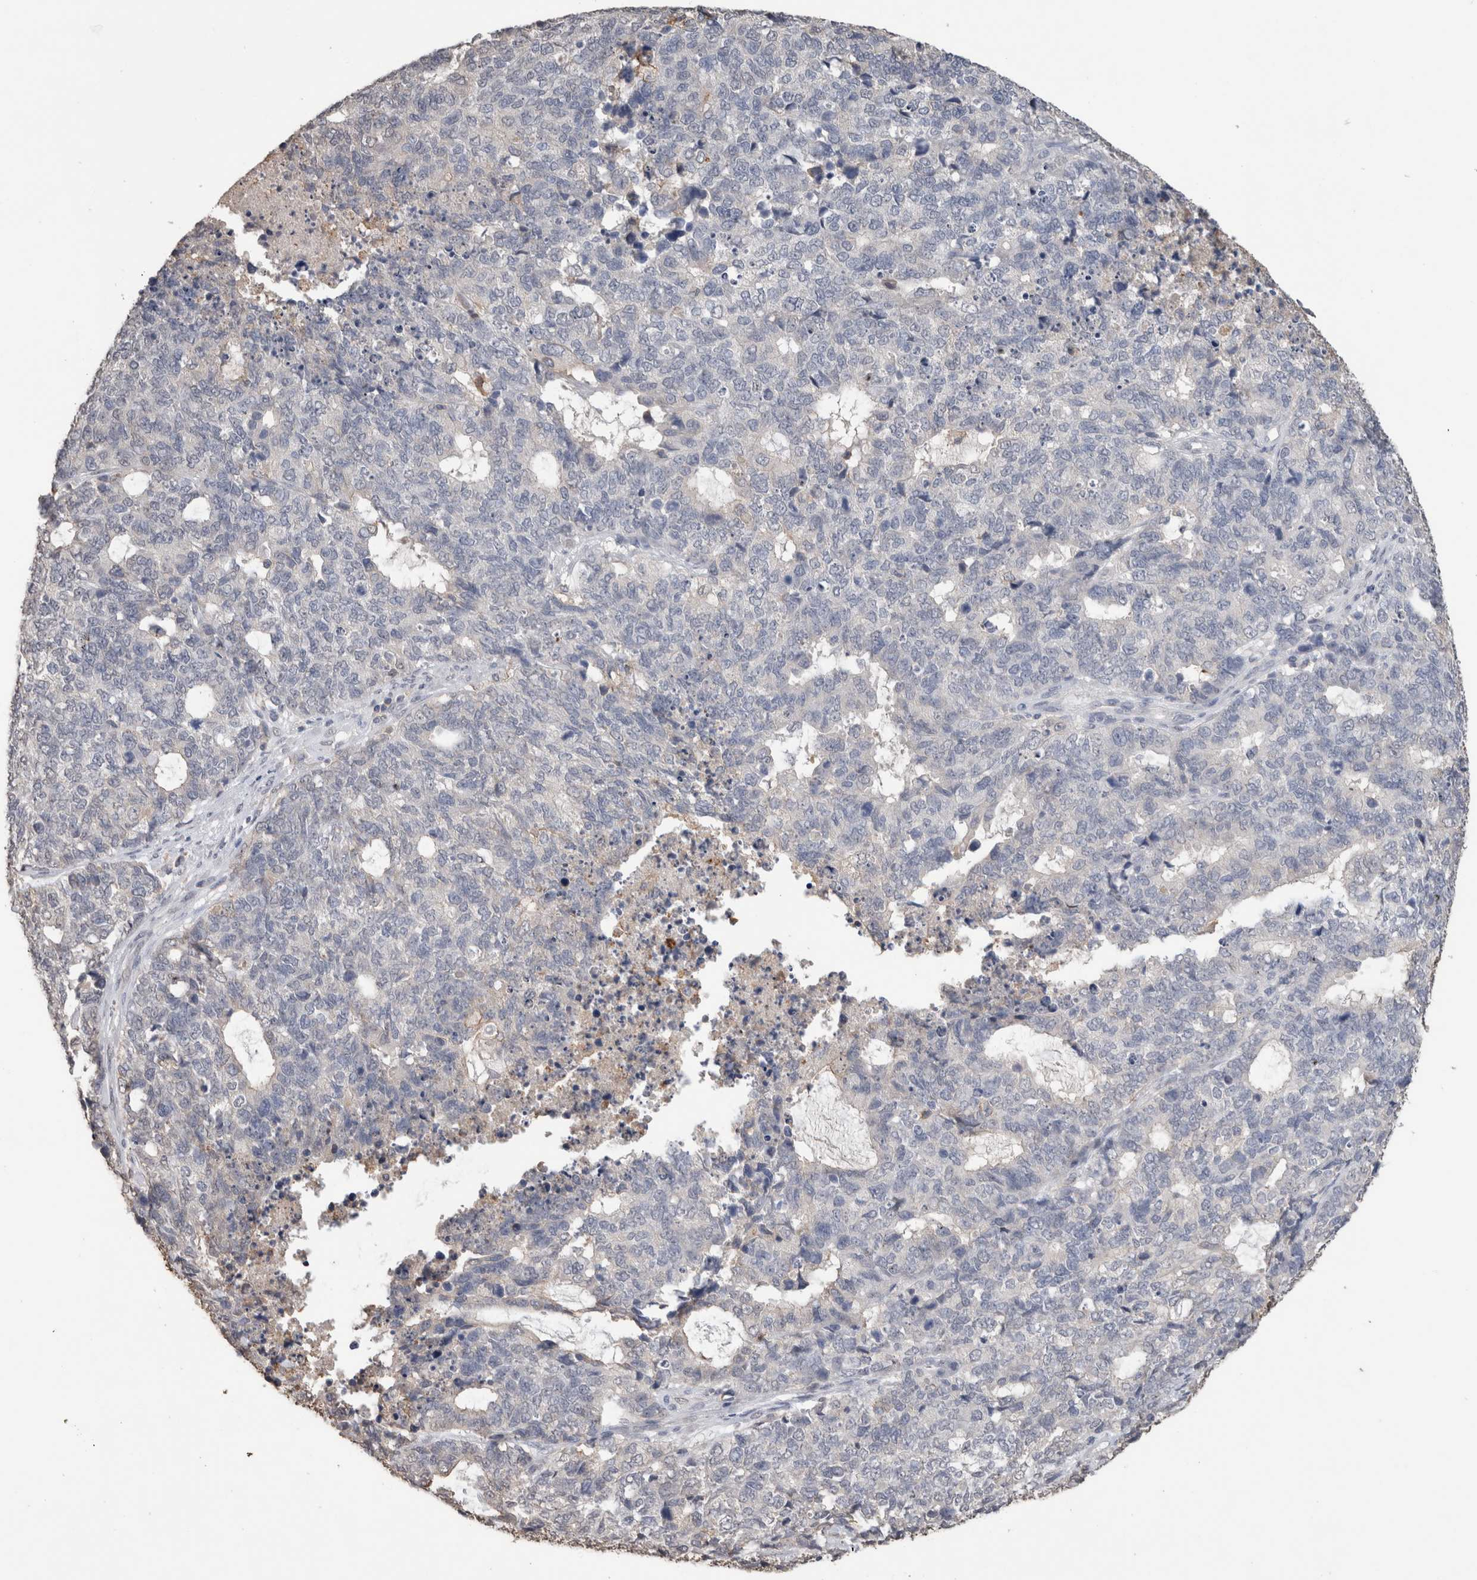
{"staining": {"intensity": "negative", "quantity": "none", "location": "none"}, "tissue": "cervical cancer", "cell_type": "Tumor cells", "image_type": "cancer", "snomed": [{"axis": "morphology", "description": "Squamous cell carcinoma, NOS"}, {"axis": "topography", "description": "Cervix"}], "caption": "Histopathology image shows no protein expression in tumor cells of cervical squamous cell carcinoma tissue.", "gene": "S100A10", "patient": {"sex": "female", "age": 63}}